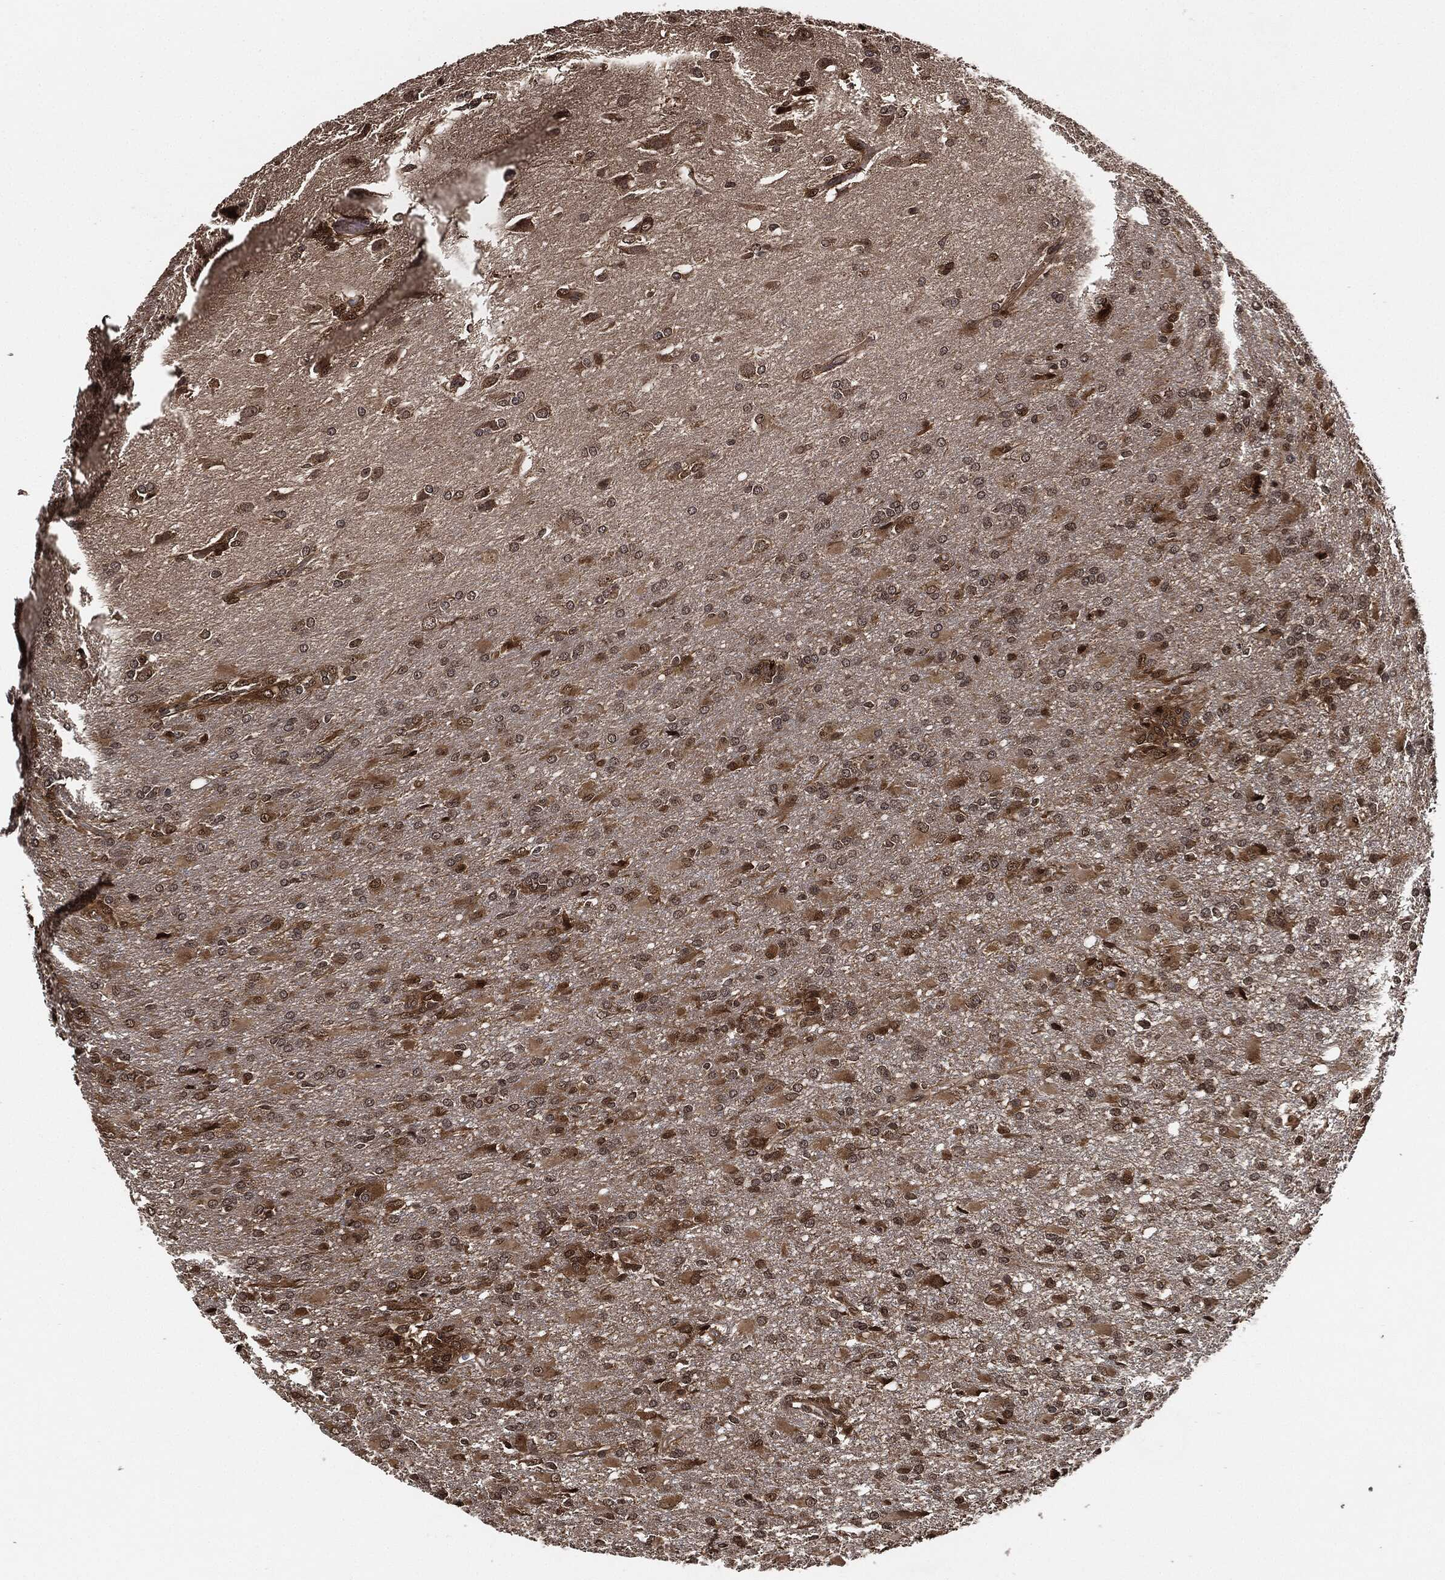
{"staining": {"intensity": "moderate", "quantity": "25%-75%", "location": "cytoplasmic/membranous,nuclear"}, "tissue": "glioma", "cell_type": "Tumor cells", "image_type": "cancer", "snomed": [{"axis": "morphology", "description": "Glioma, malignant, High grade"}, {"axis": "topography", "description": "Brain"}], "caption": "Tumor cells exhibit medium levels of moderate cytoplasmic/membranous and nuclear positivity in about 25%-75% of cells in human malignant high-grade glioma. (brown staining indicates protein expression, while blue staining denotes nuclei).", "gene": "PDK1", "patient": {"sex": "male", "age": 68}}